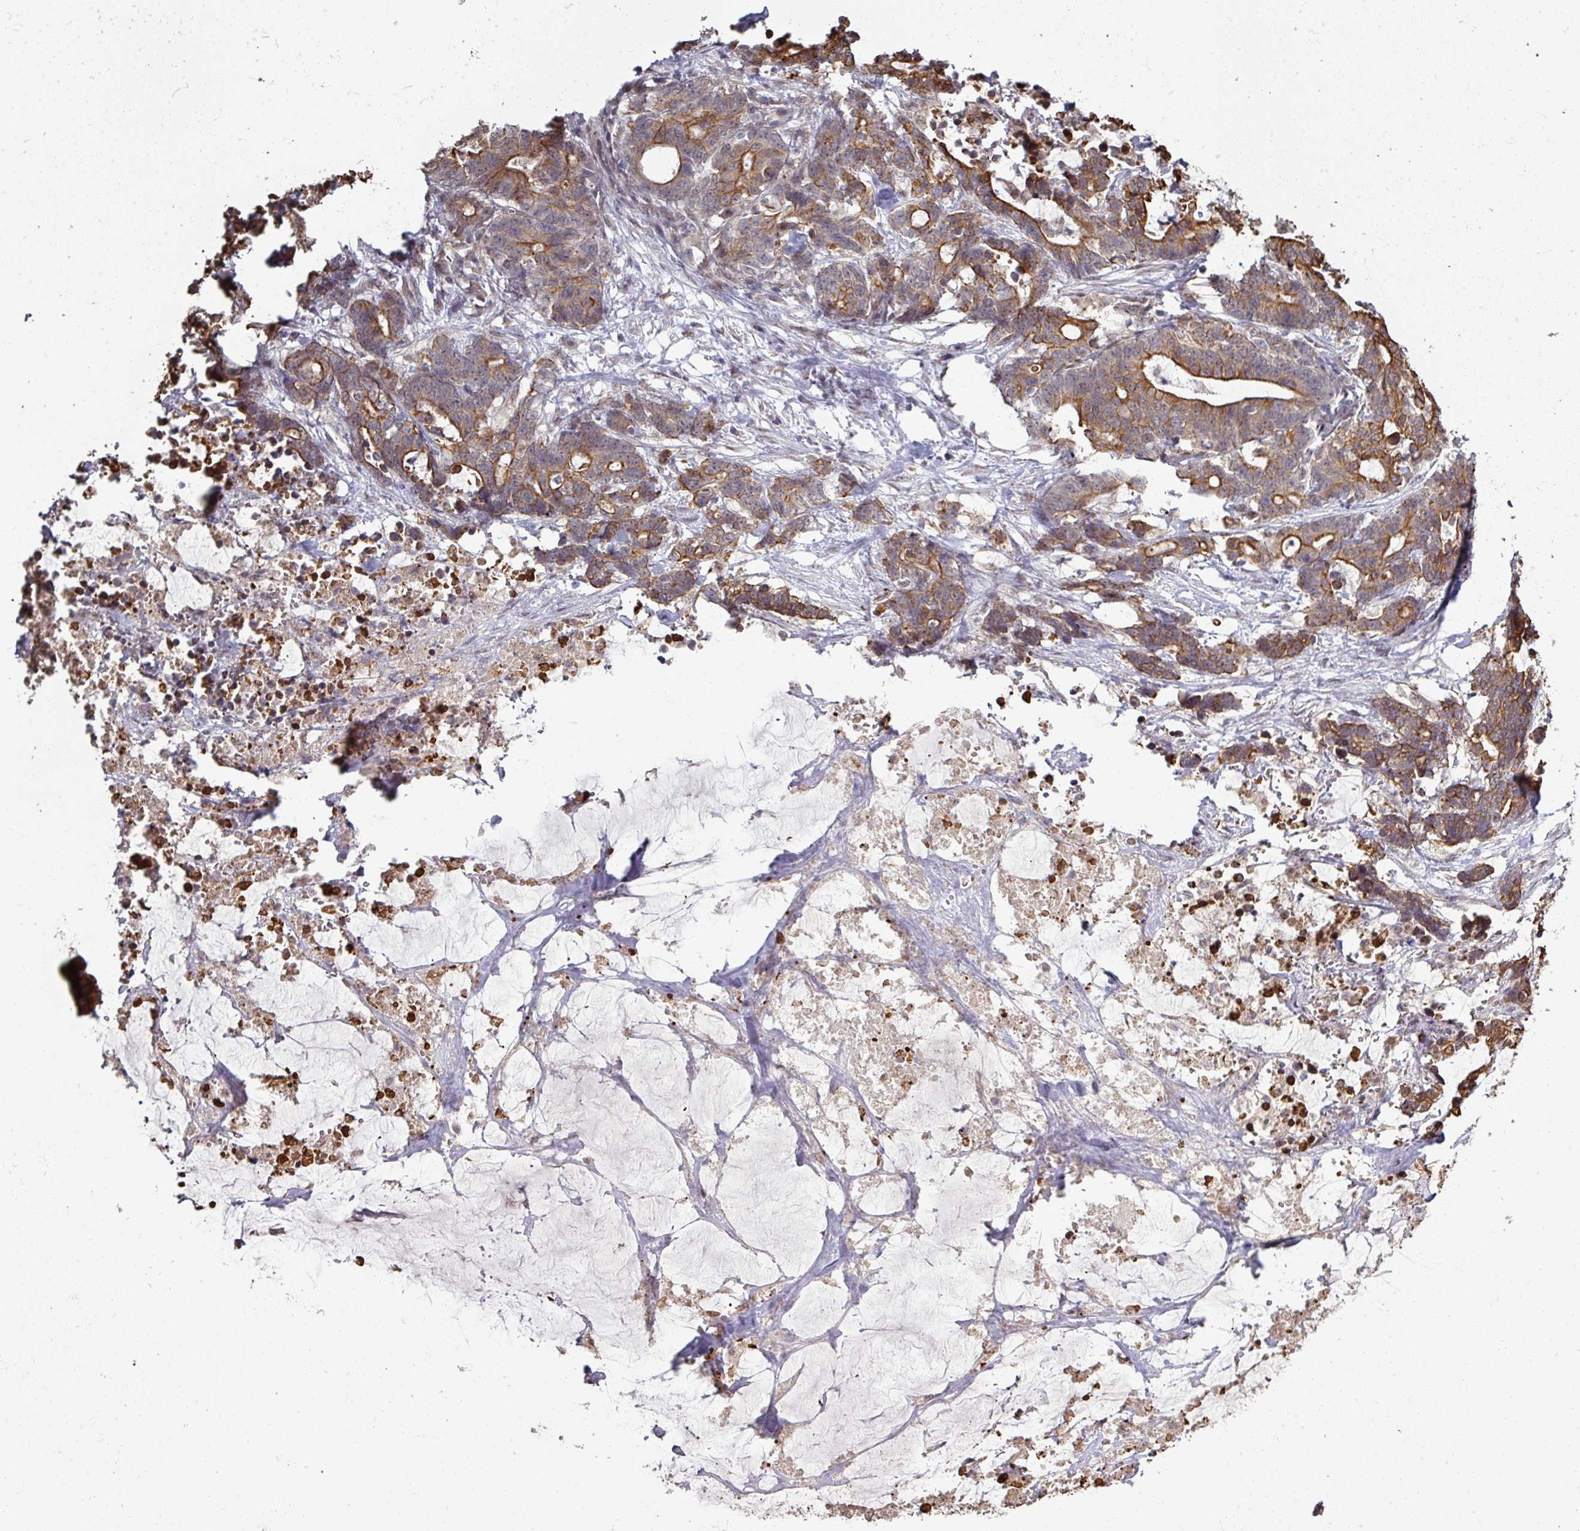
{"staining": {"intensity": "moderate", "quantity": "25%-75%", "location": "cytoplasmic/membranous"}, "tissue": "stomach cancer", "cell_type": "Tumor cells", "image_type": "cancer", "snomed": [{"axis": "morphology", "description": "Normal tissue, NOS"}, {"axis": "morphology", "description": "Adenocarcinoma, NOS"}, {"axis": "topography", "description": "Stomach"}], "caption": "Human adenocarcinoma (stomach) stained with a brown dye displays moderate cytoplasmic/membranous positive positivity in about 25%-75% of tumor cells.", "gene": "GTF2H3", "patient": {"sex": "female", "age": 64}}